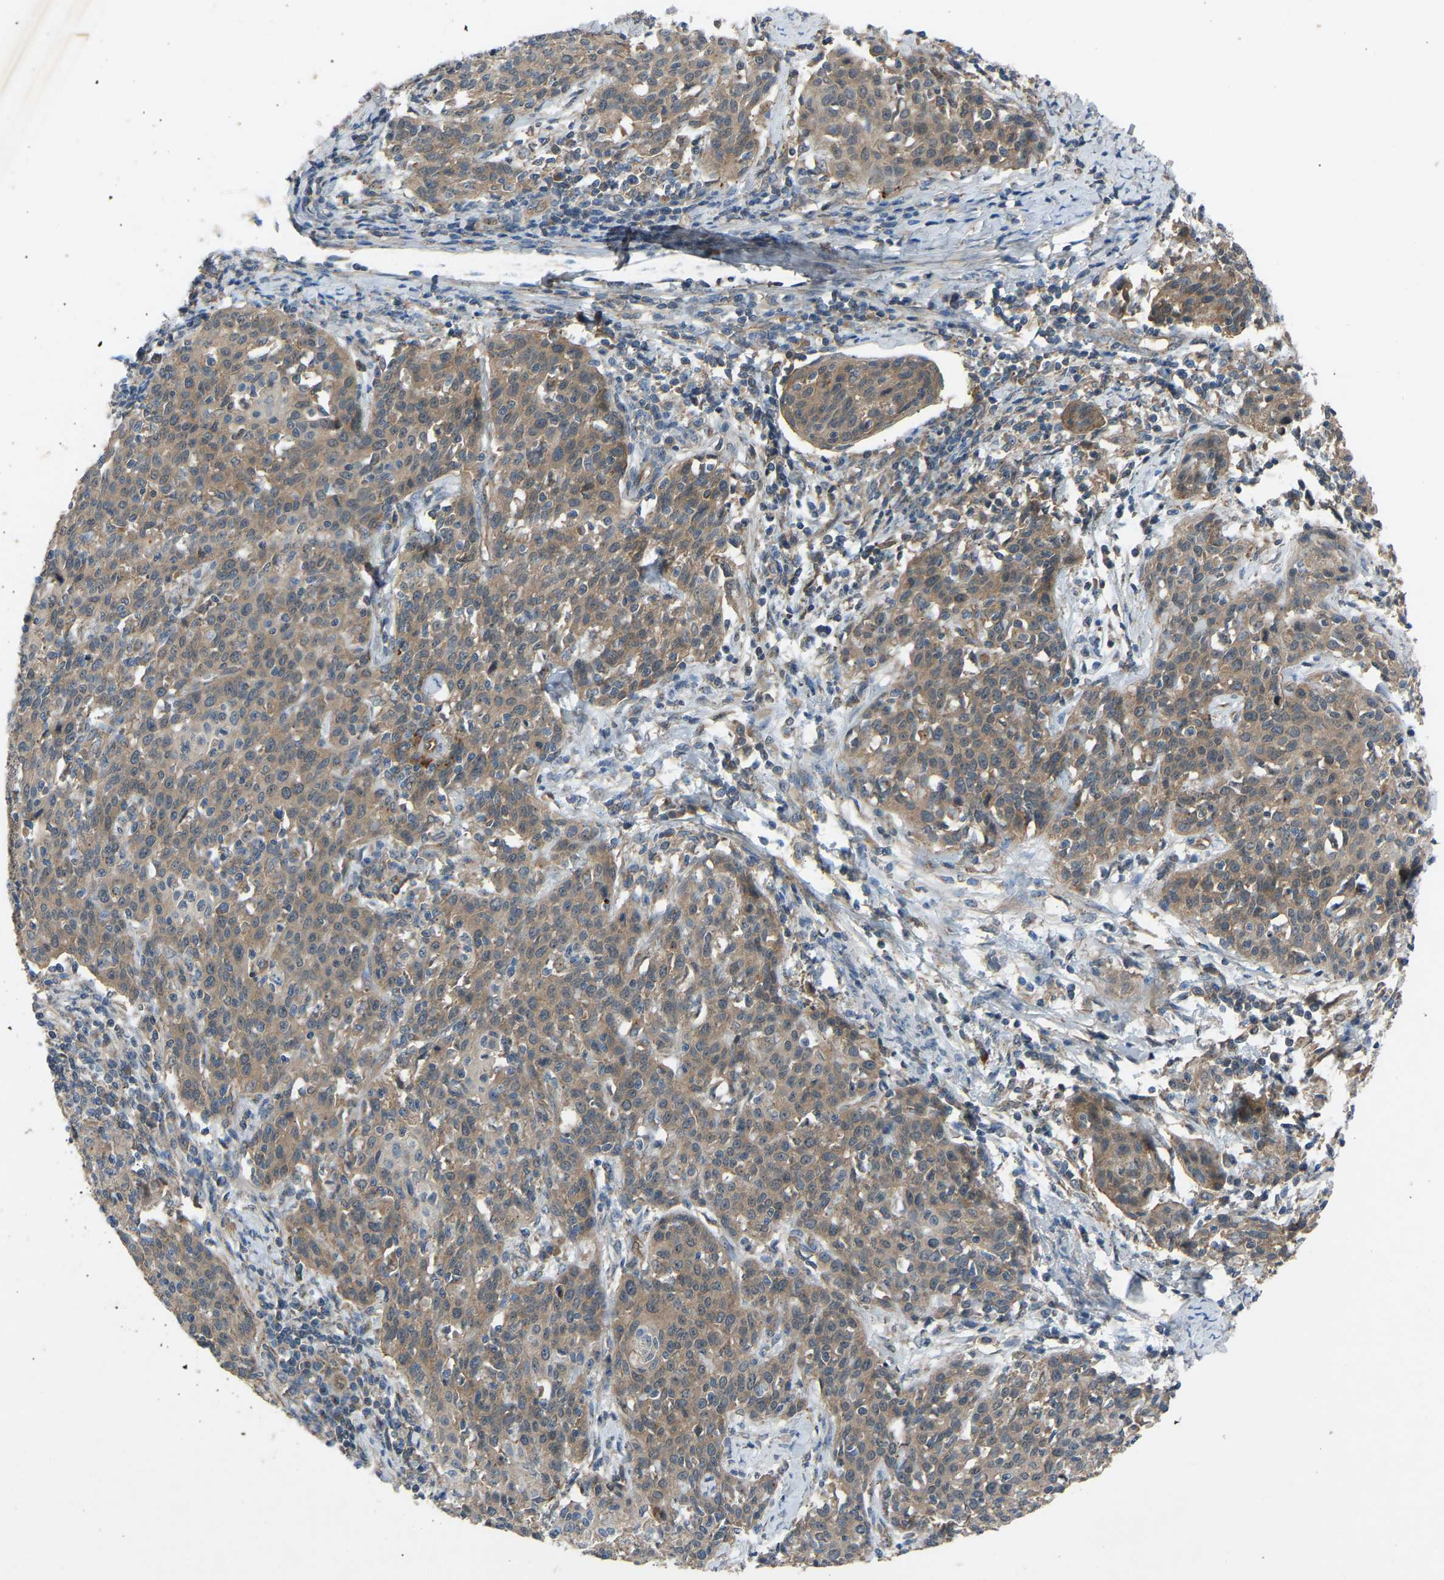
{"staining": {"intensity": "weak", "quantity": ">75%", "location": "cytoplasmic/membranous"}, "tissue": "cervical cancer", "cell_type": "Tumor cells", "image_type": "cancer", "snomed": [{"axis": "morphology", "description": "Squamous cell carcinoma, NOS"}, {"axis": "topography", "description": "Cervix"}], "caption": "Tumor cells display low levels of weak cytoplasmic/membranous positivity in about >75% of cells in human squamous cell carcinoma (cervical).", "gene": "GAS2L1", "patient": {"sex": "female", "age": 38}}